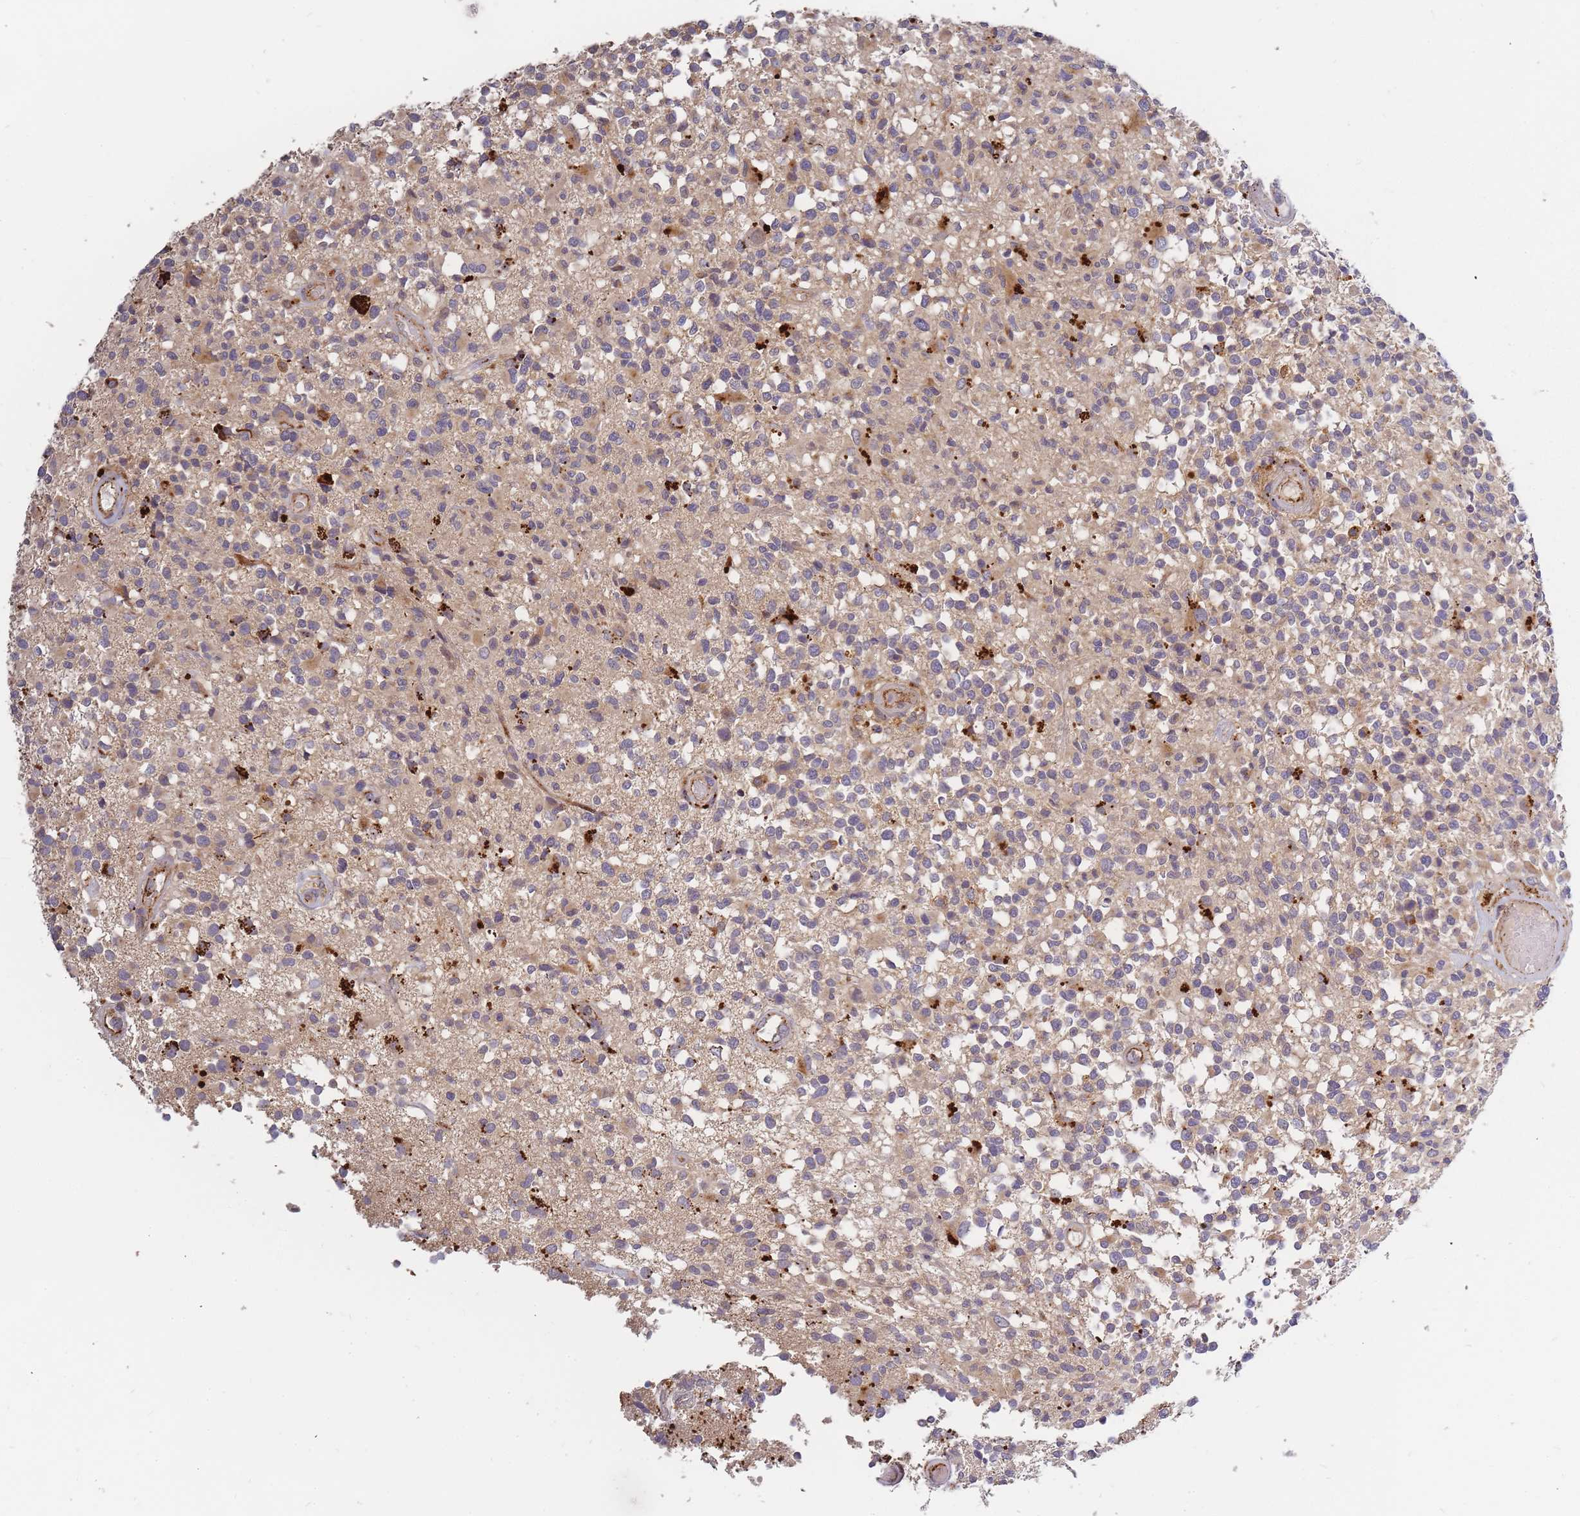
{"staining": {"intensity": "weak", "quantity": "<25%", "location": "cytoplasmic/membranous"}, "tissue": "glioma", "cell_type": "Tumor cells", "image_type": "cancer", "snomed": [{"axis": "morphology", "description": "Glioma, malignant, High grade"}, {"axis": "morphology", "description": "Glioblastoma, NOS"}, {"axis": "topography", "description": "Brain"}], "caption": "An image of glioma stained for a protein shows no brown staining in tumor cells.", "gene": "ATG5", "patient": {"sex": "male", "age": 60}}